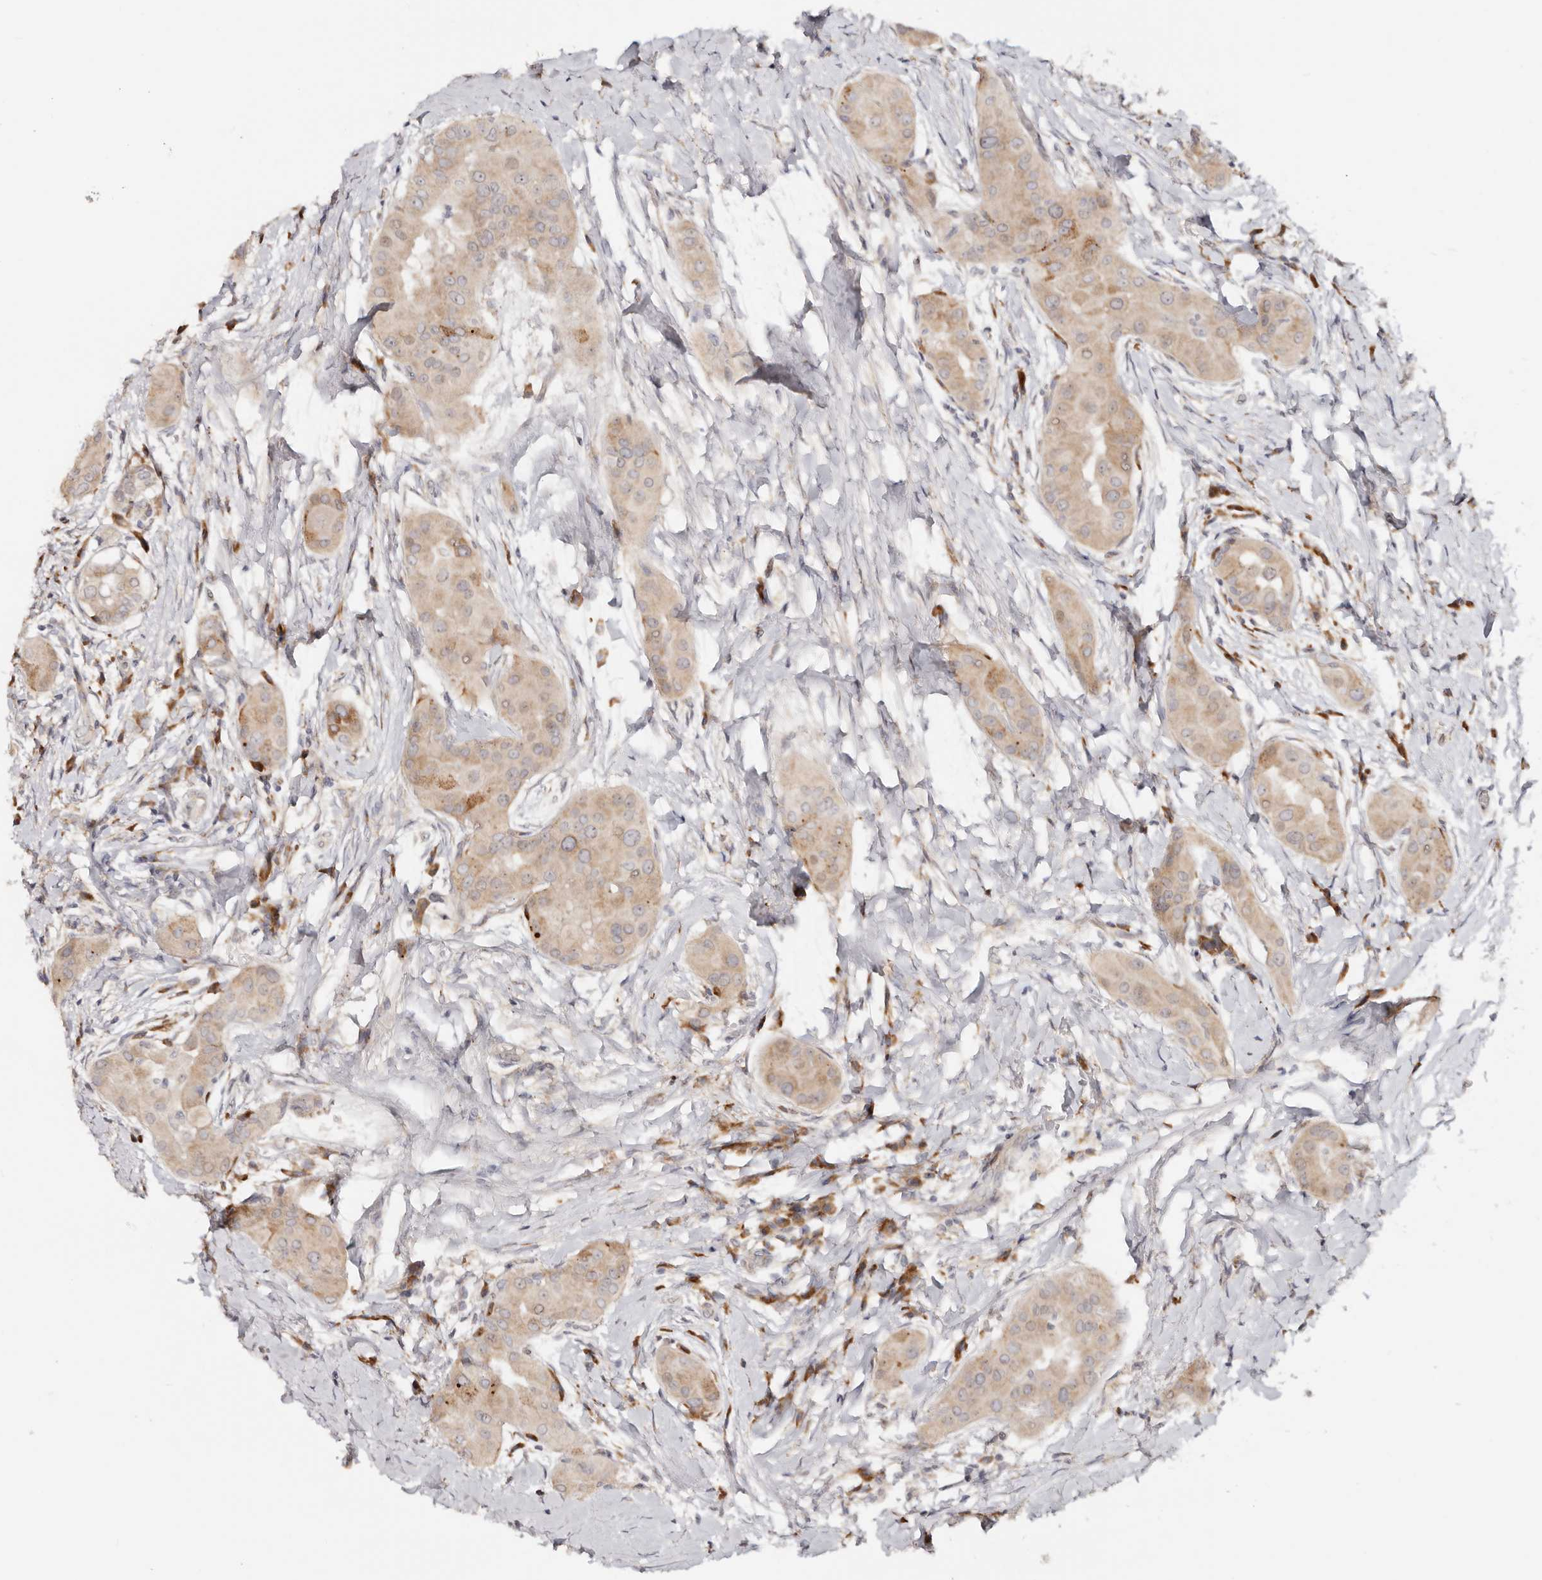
{"staining": {"intensity": "moderate", "quantity": "<25%", "location": "cytoplasmic/membranous"}, "tissue": "thyroid cancer", "cell_type": "Tumor cells", "image_type": "cancer", "snomed": [{"axis": "morphology", "description": "Papillary adenocarcinoma, NOS"}, {"axis": "topography", "description": "Thyroid gland"}], "caption": "Immunohistochemistry (IHC) (DAB) staining of thyroid cancer (papillary adenocarcinoma) demonstrates moderate cytoplasmic/membranous protein expression in about <25% of tumor cells.", "gene": "BCL2L15", "patient": {"sex": "male", "age": 33}}